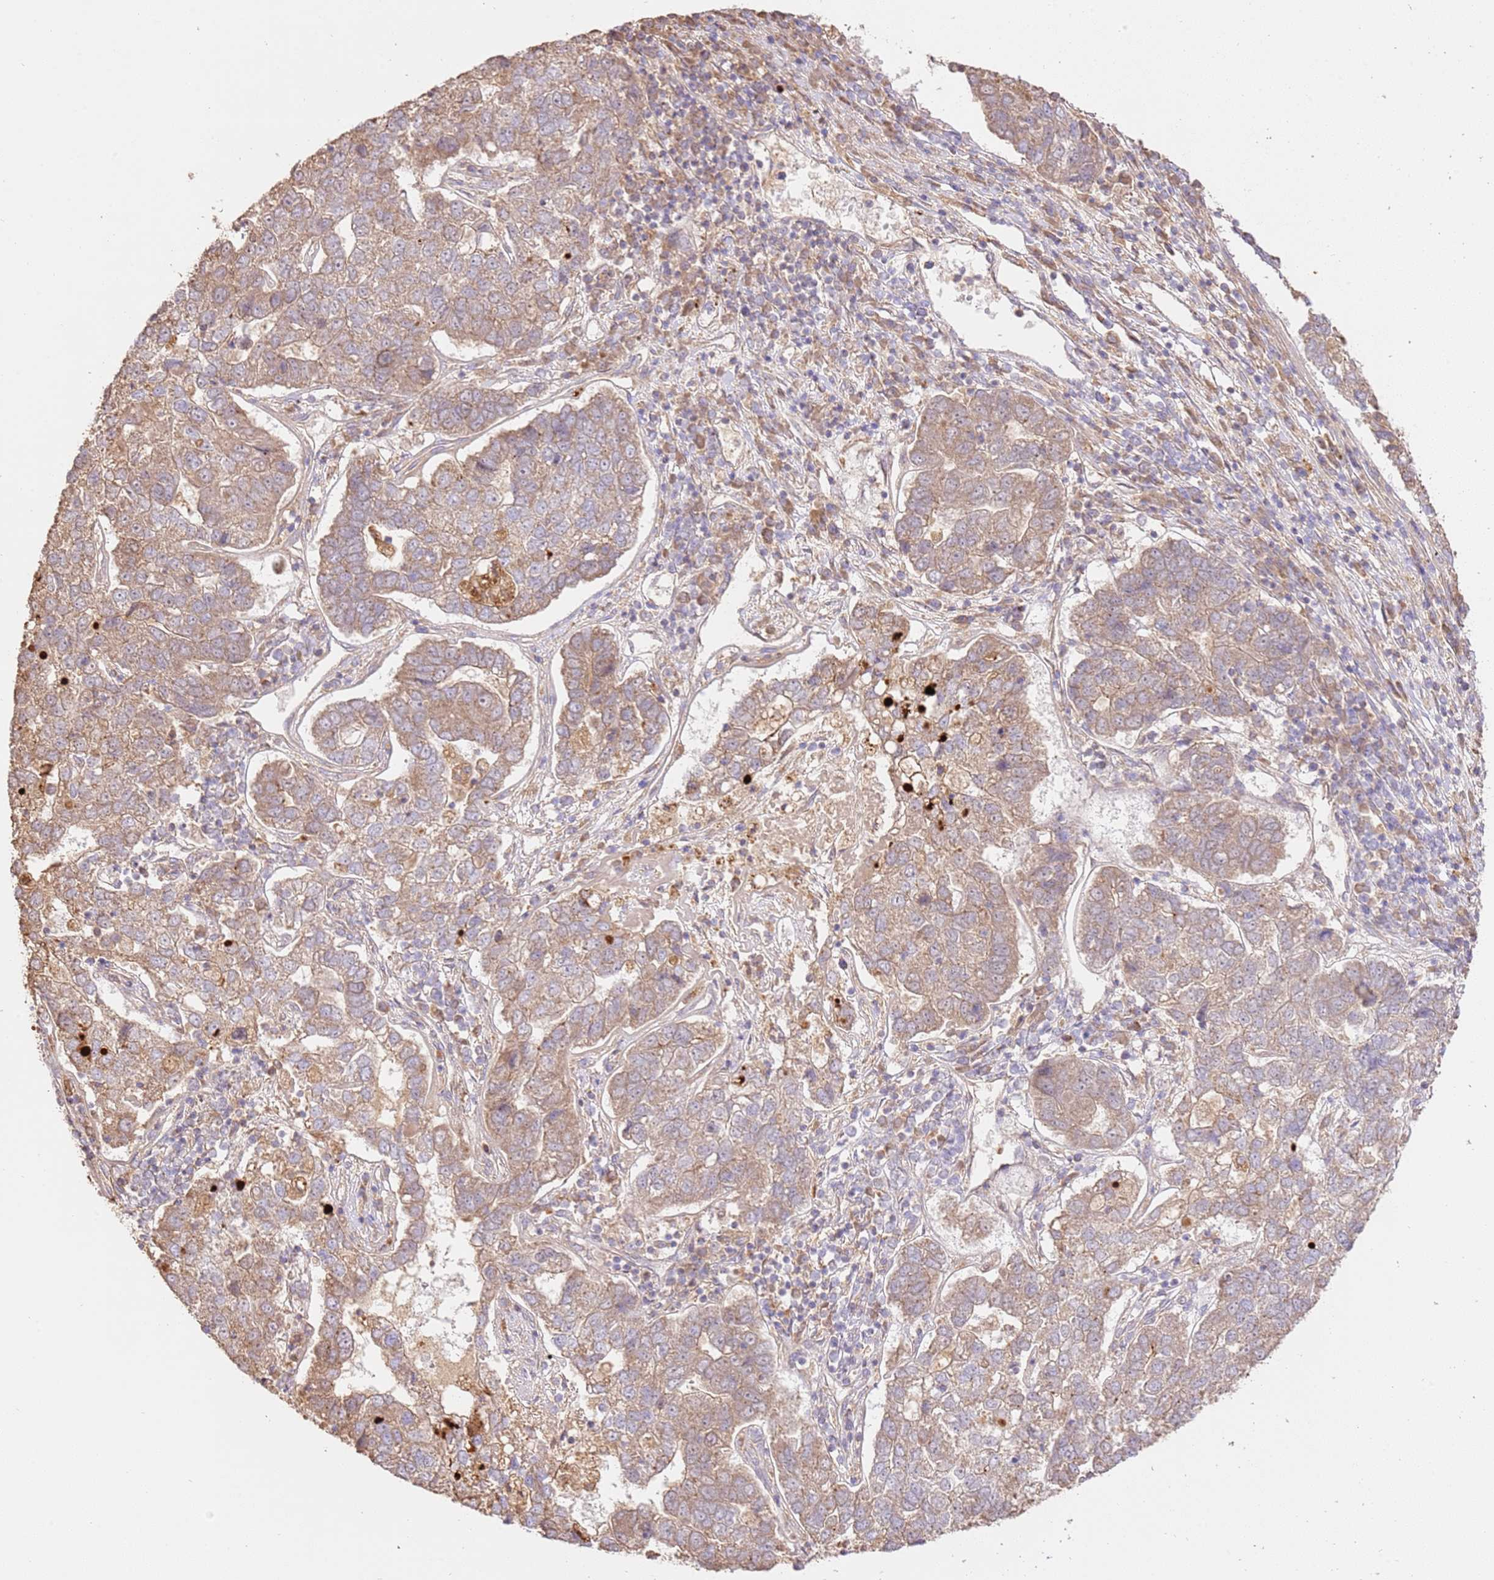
{"staining": {"intensity": "weak", "quantity": ">75%", "location": "cytoplasmic/membranous"}, "tissue": "pancreatic cancer", "cell_type": "Tumor cells", "image_type": "cancer", "snomed": [{"axis": "morphology", "description": "Adenocarcinoma, NOS"}, {"axis": "topography", "description": "Pancreas"}], "caption": "Human pancreatic adenocarcinoma stained with a brown dye displays weak cytoplasmic/membranous positive positivity in about >75% of tumor cells.", "gene": "CEP55", "patient": {"sex": "female", "age": 61}}